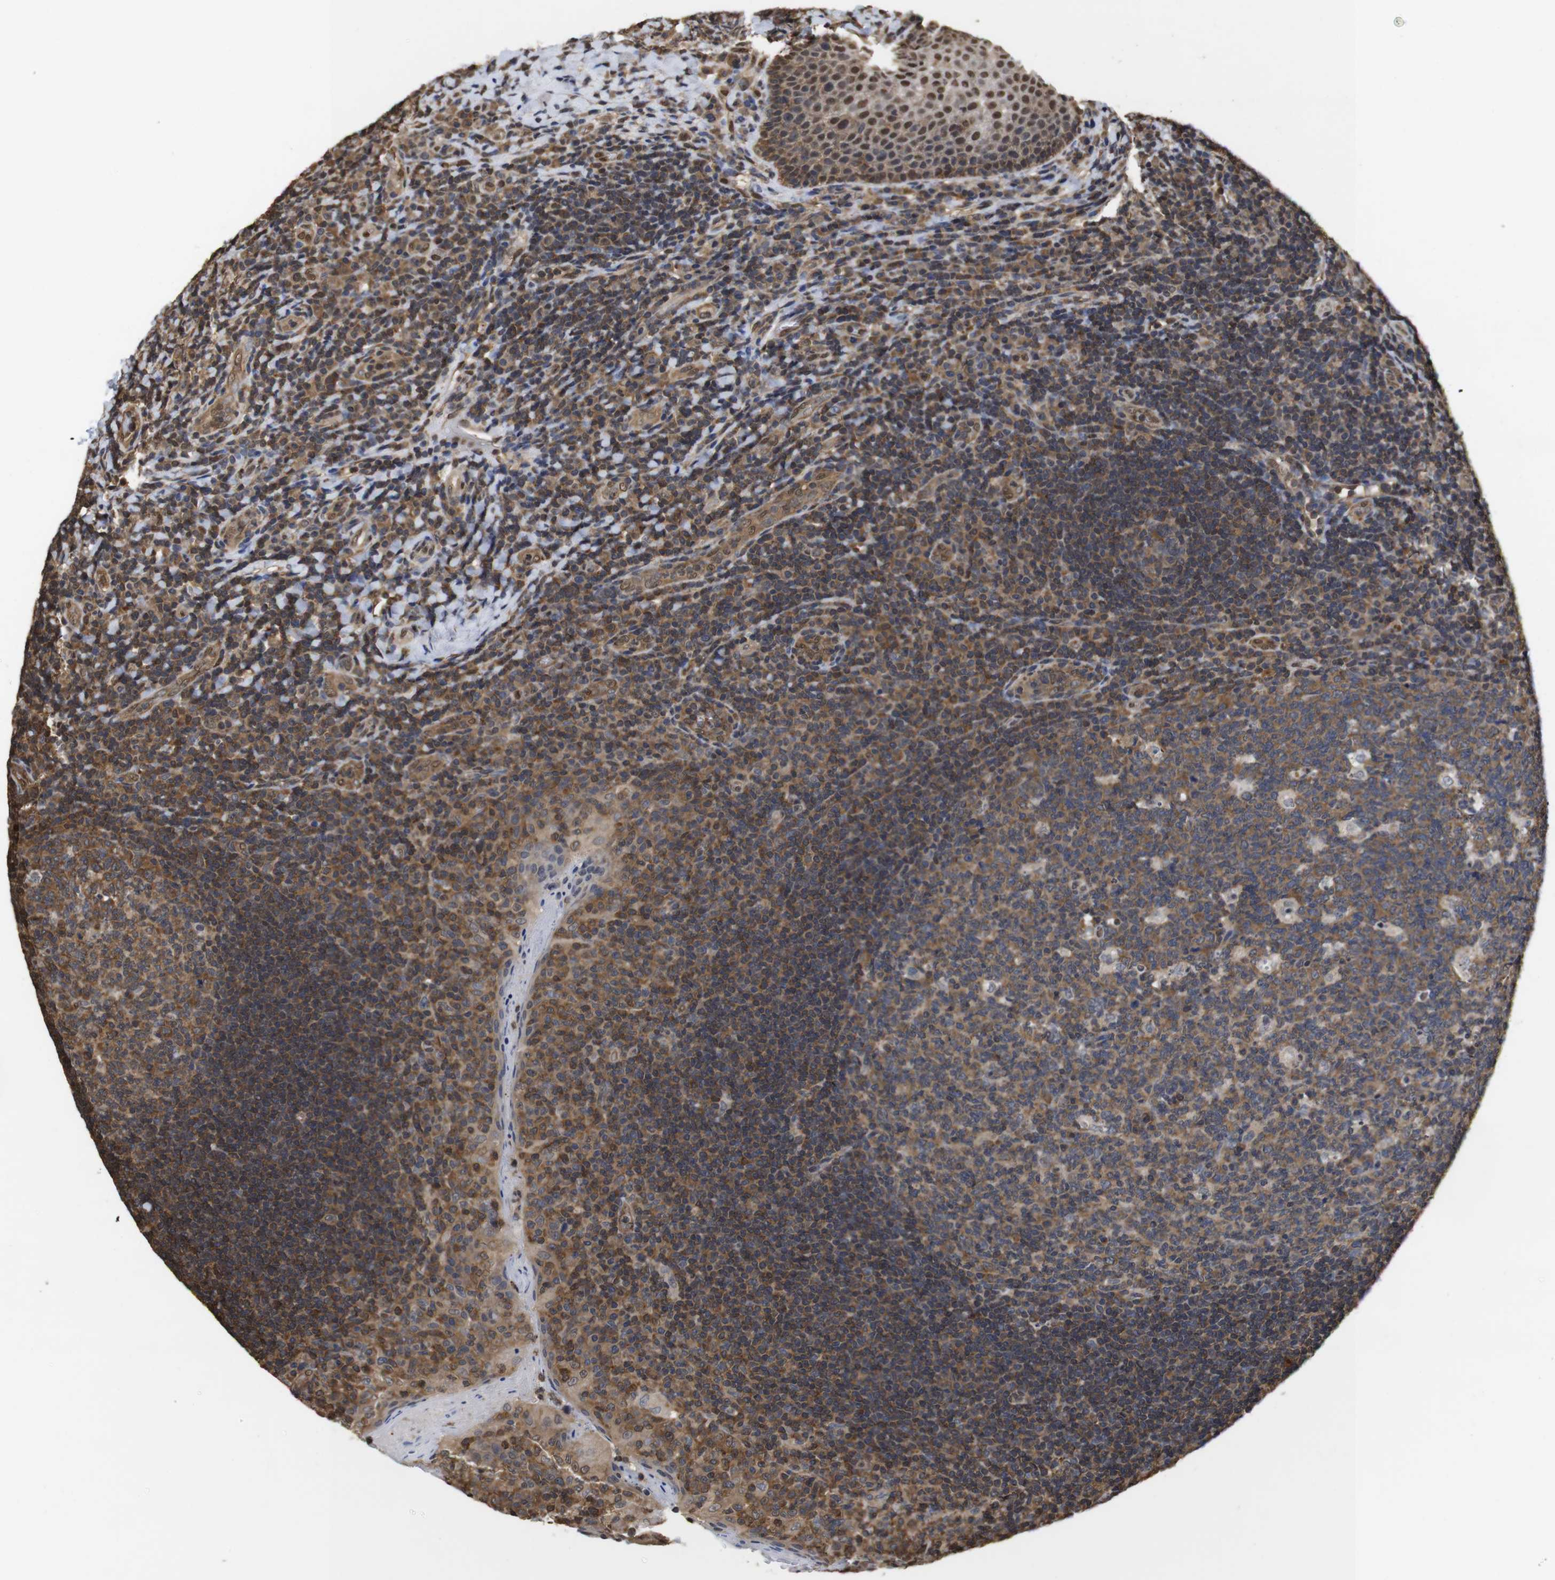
{"staining": {"intensity": "moderate", "quantity": ">75%", "location": "cytoplasmic/membranous"}, "tissue": "tonsil", "cell_type": "Germinal center cells", "image_type": "normal", "snomed": [{"axis": "morphology", "description": "Normal tissue, NOS"}, {"axis": "topography", "description": "Tonsil"}], "caption": "IHC histopathology image of benign tonsil stained for a protein (brown), which displays medium levels of moderate cytoplasmic/membranous expression in about >75% of germinal center cells.", "gene": "SUMO3", "patient": {"sex": "male", "age": 17}}